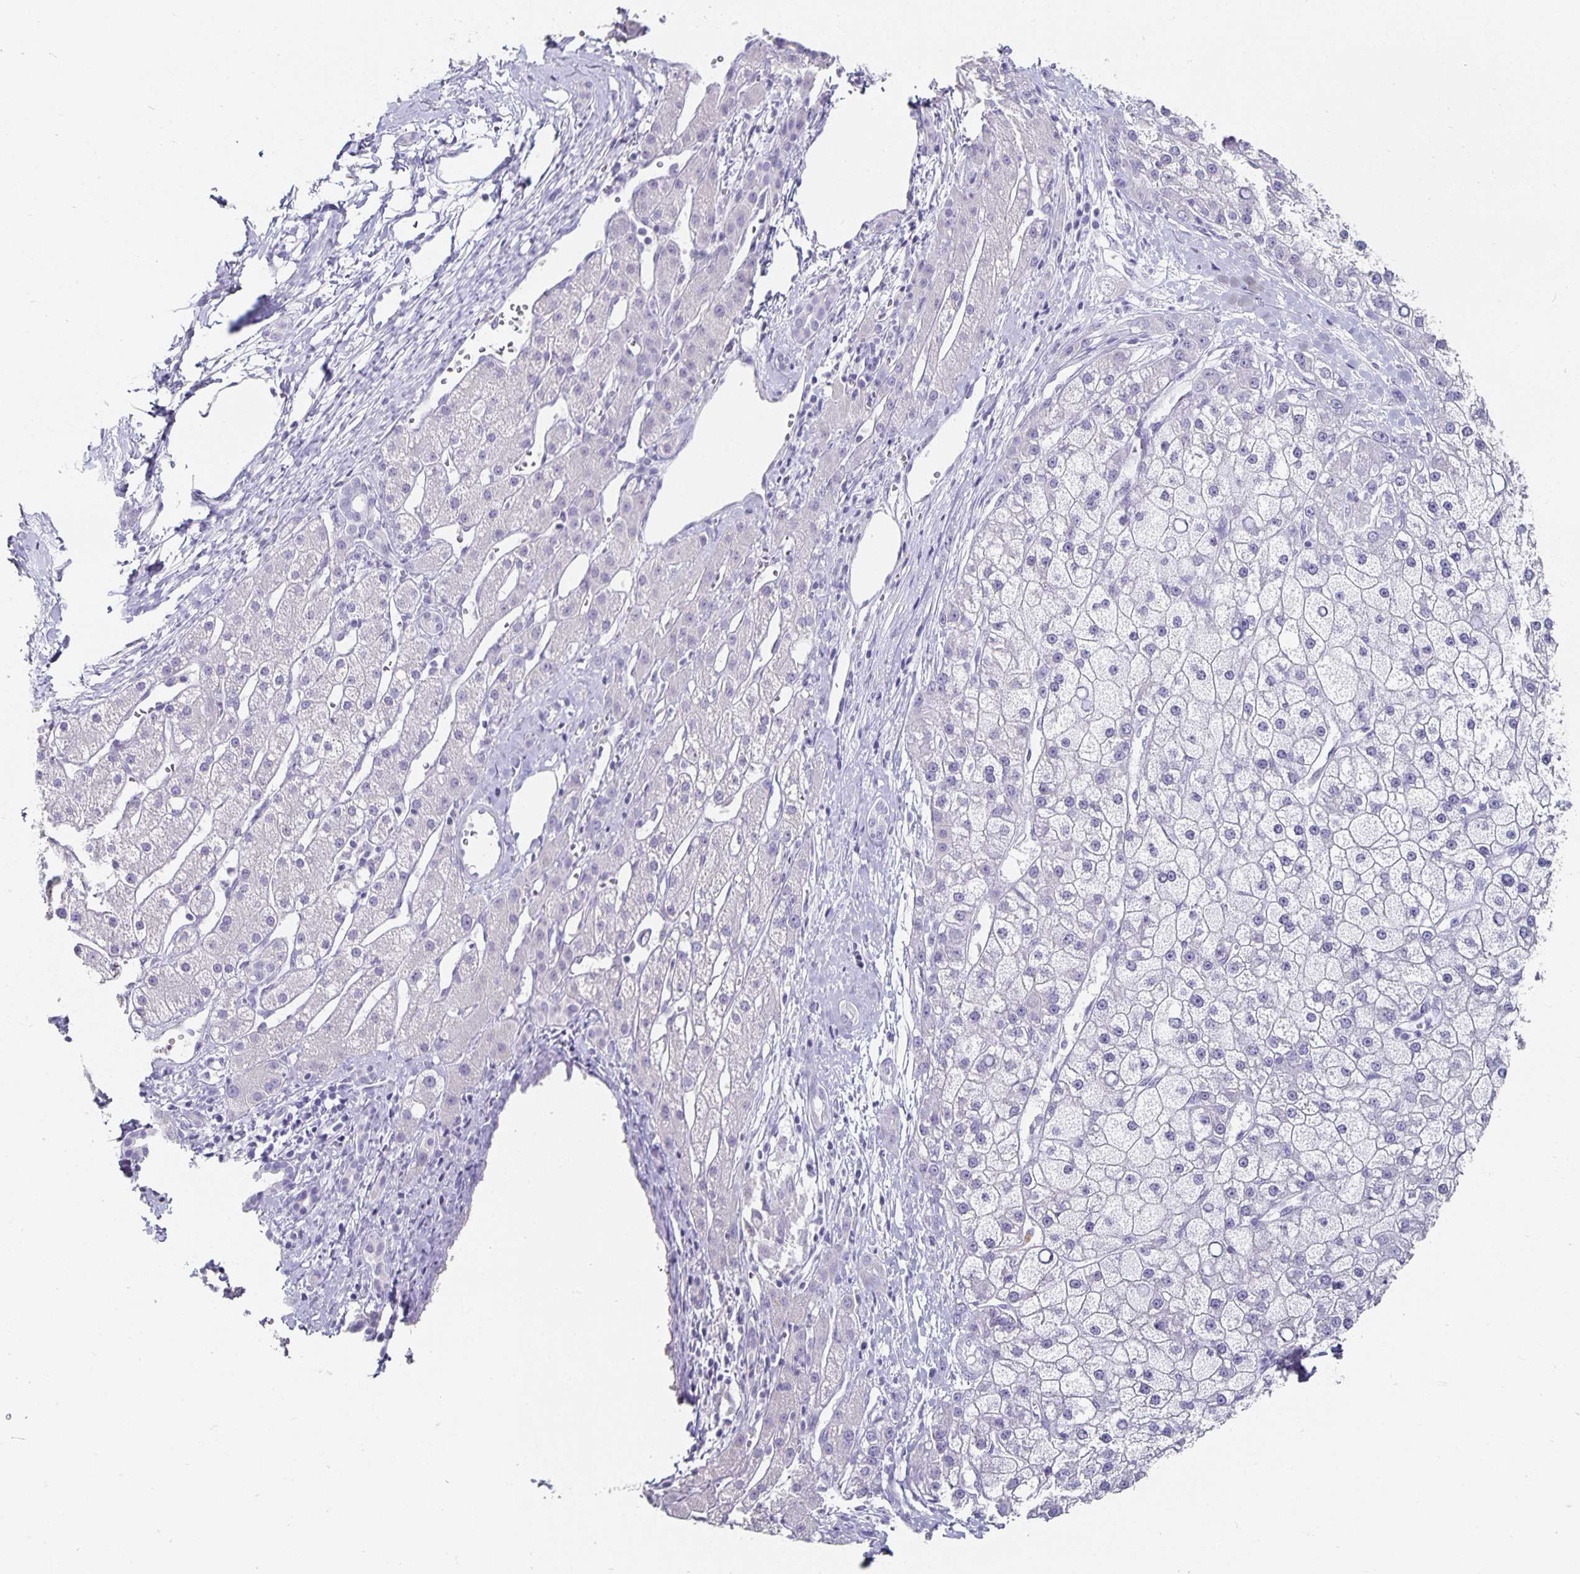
{"staining": {"intensity": "negative", "quantity": "none", "location": "none"}, "tissue": "liver cancer", "cell_type": "Tumor cells", "image_type": "cancer", "snomed": [{"axis": "morphology", "description": "Carcinoma, Hepatocellular, NOS"}, {"axis": "topography", "description": "Liver"}], "caption": "Immunohistochemical staining of human liver hepatocellular carcinoma displays no significant positivity in tumor cells. (DAB immunohistochemistry, high magnification).", "gene": "CHGA", "patient": {"sex": "male", "age": 67}}